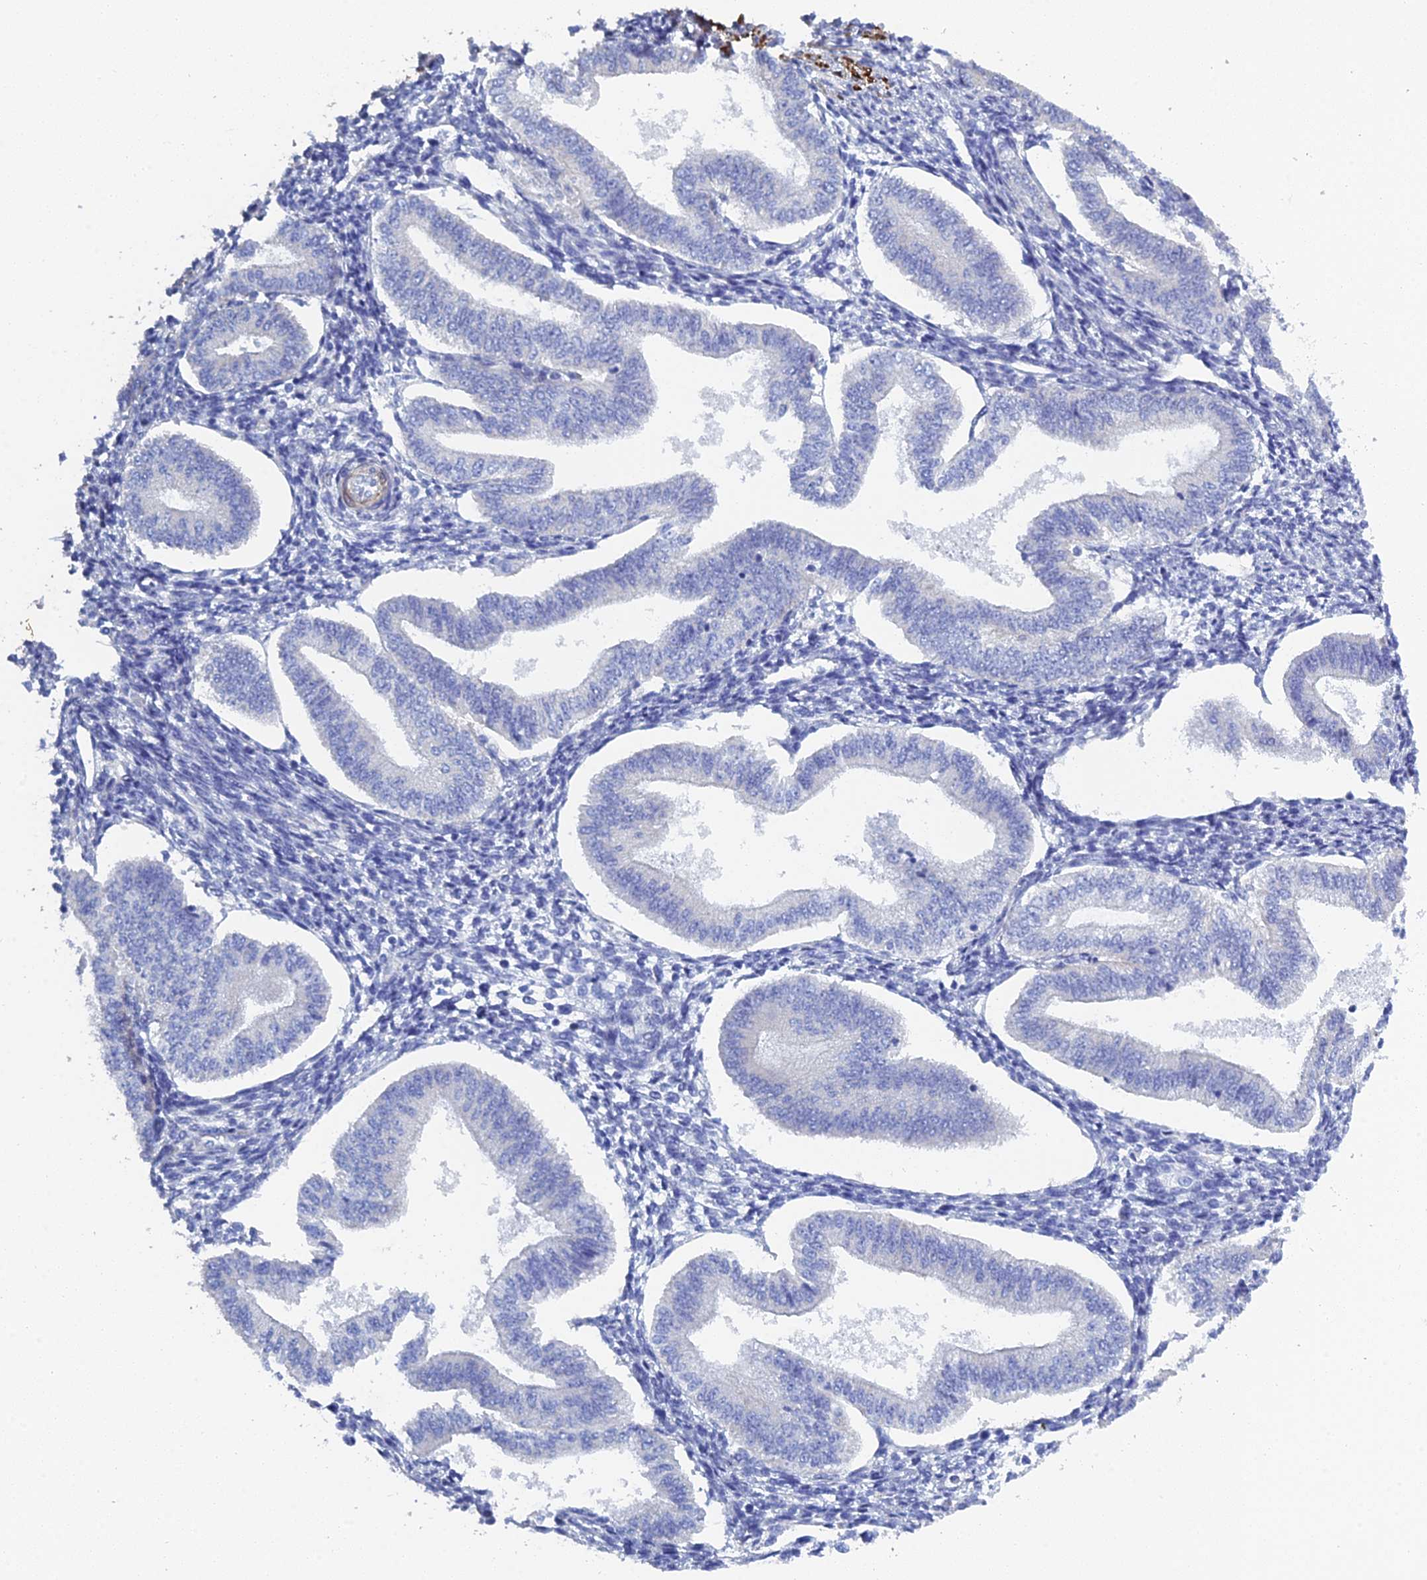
{"staining": {"intensity": "negative", "quantity": "none", "location": "none"}, "tissue": "endometrium", "cell_type": "Cells in endometrial stroma", "image_type": "normal", "snomed": [{"axis": "morphology", "description": "Normal tissue, NOS"}, {"axis": "topography", "description": "Endometrium"}], "caption": "The IHC histopathology image has no significant expression in cells in endometrial stroma of endometrium.", "gene": "PCDHA8", "patient": {"sex": "female", "age": 34}}